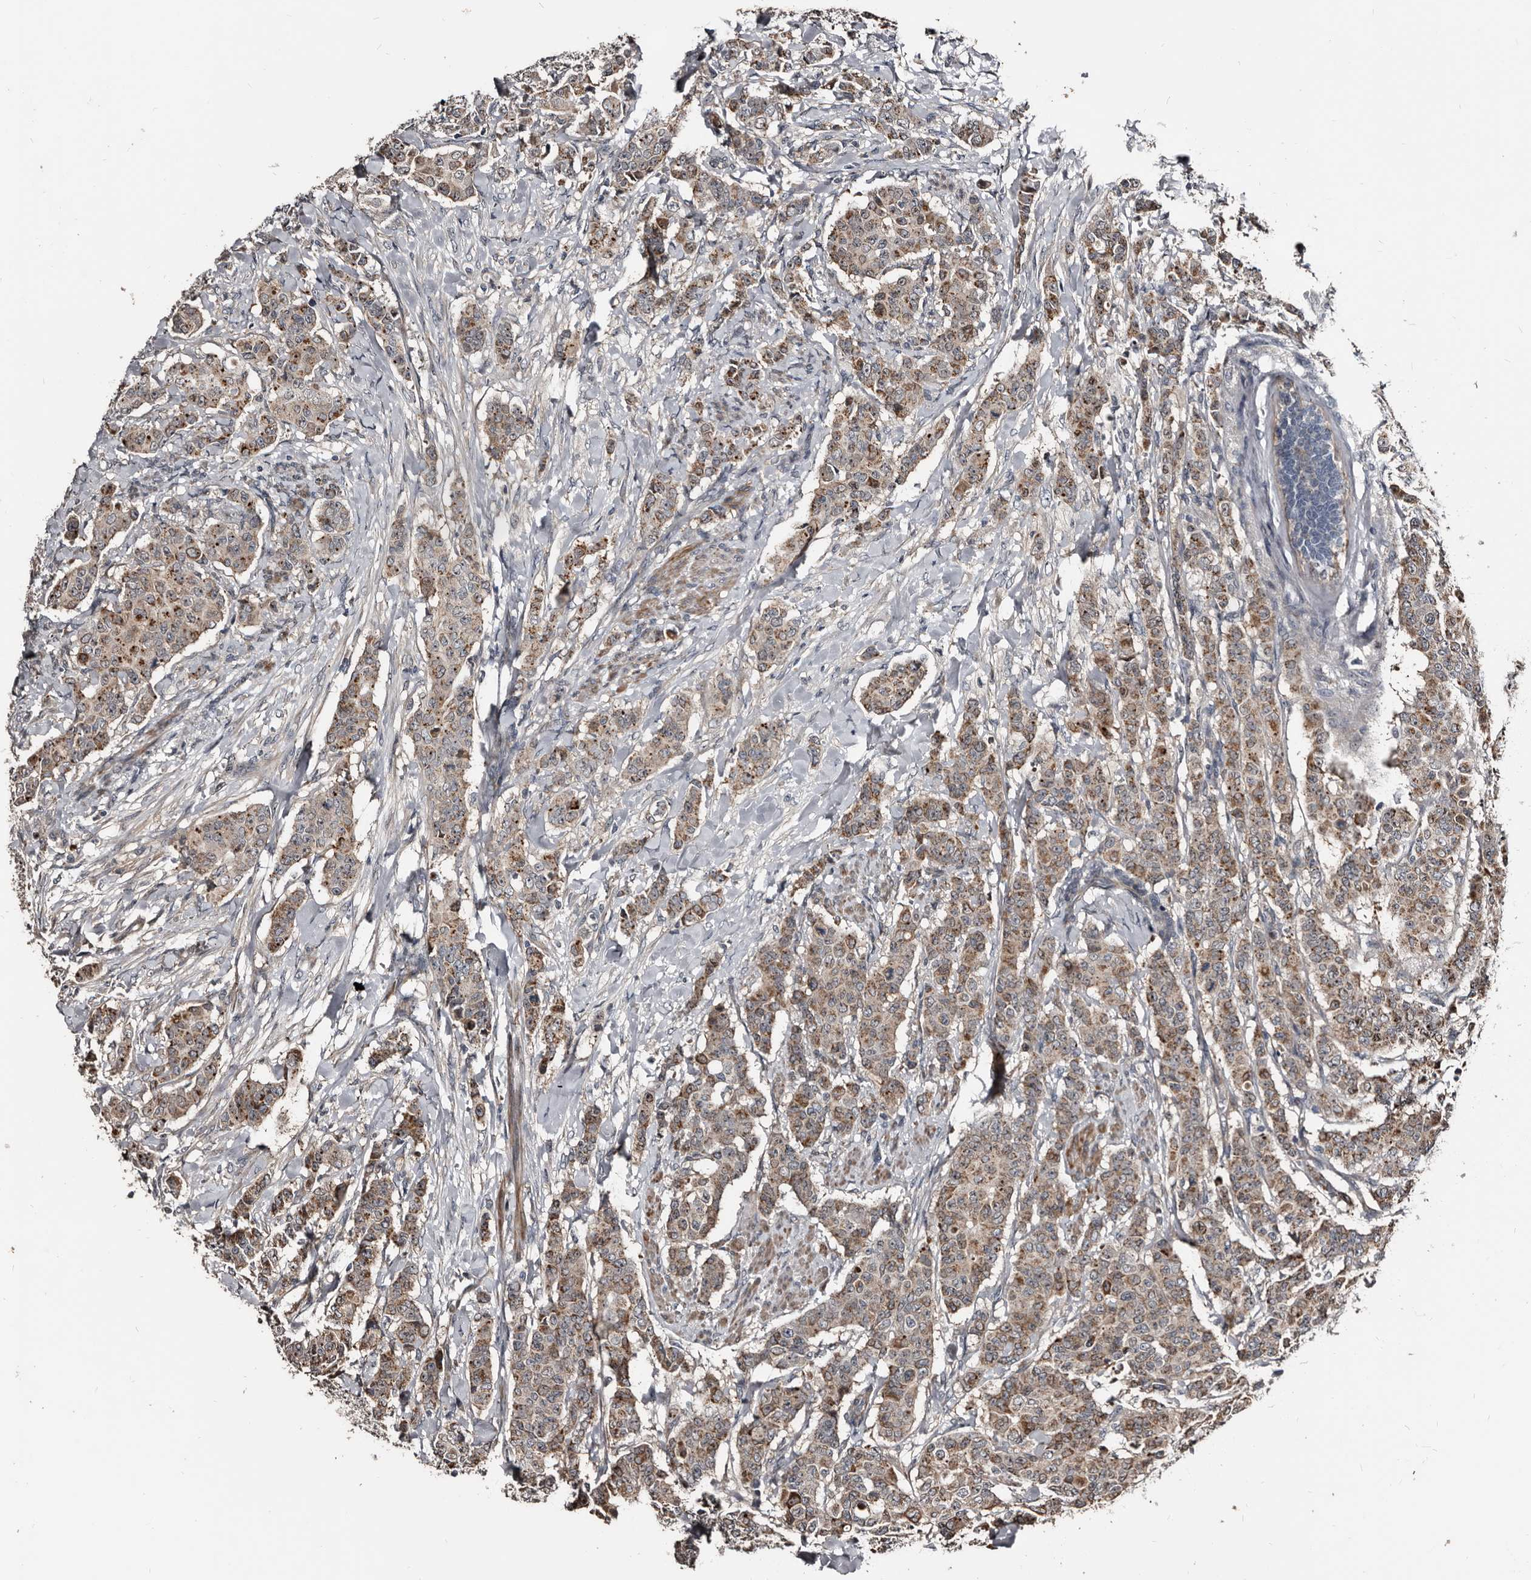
{"staining": {"intensity": "weak", "quantity": ">75%", "location": "cytoplasmic/membranous"}, "tissue": "breast cancer", "cell_type": "Tumor cells", "image_type": "cancer", "snomed": [{"axis": "morphology", "description": "Duct carcinoma"}, {"axis": "topography", "description": "Breast"}], "caption": "Weak cytoplasmic/membranous staining for a protein is identified in approximately >75% of tumor cells of breast cancer using immunohistochemistry (IHC).", "gene": "DHPS", "patient": {"sex": "female", "age": 40}}